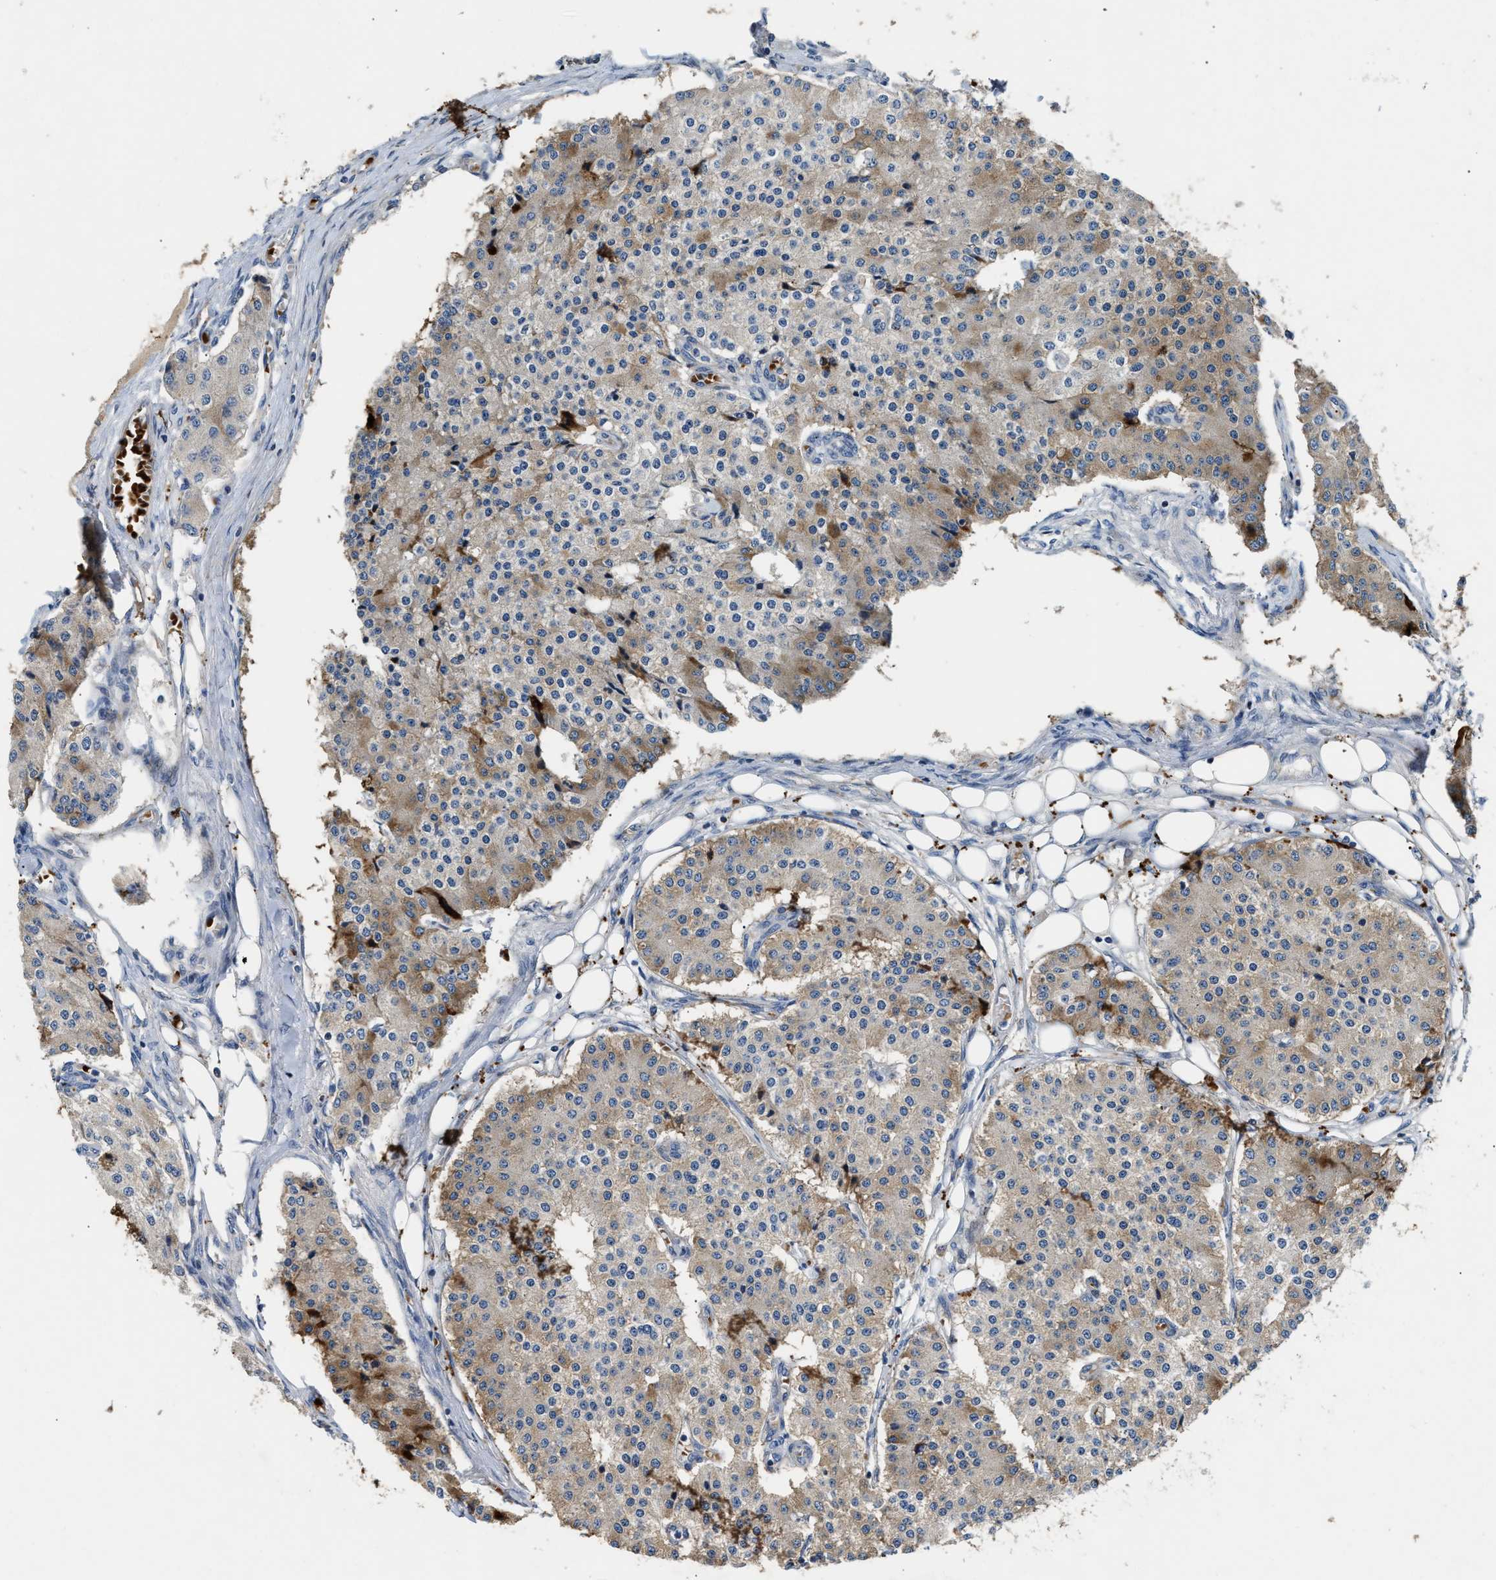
{"staining": {"intensity": "moderate", "quantity": "<25%", "location": "cytoplasmic/membranous"}, "tissue": "carcinoid", "cell_type": "Tumor cells", "image_type": "cancer", "snomed": [{"axis": "morphology", "description": "Carcinoid, malignant, NOS"}, {"axis": "topography", "description": "Colon"}], "caption": "Immunohistochemistry photomicrograph of neoplastic tissue: human malignant carcinoid stained using immunohistochemistry (IHC) exhibits low levels of moderate protein expression localized specifically in the cytoplasmic/membranous of tumor cells, appearing as a cytoplasmic/membranous brown color.", "gene": "IL17RC", "patient": {"sex": "female", "age": 52}}